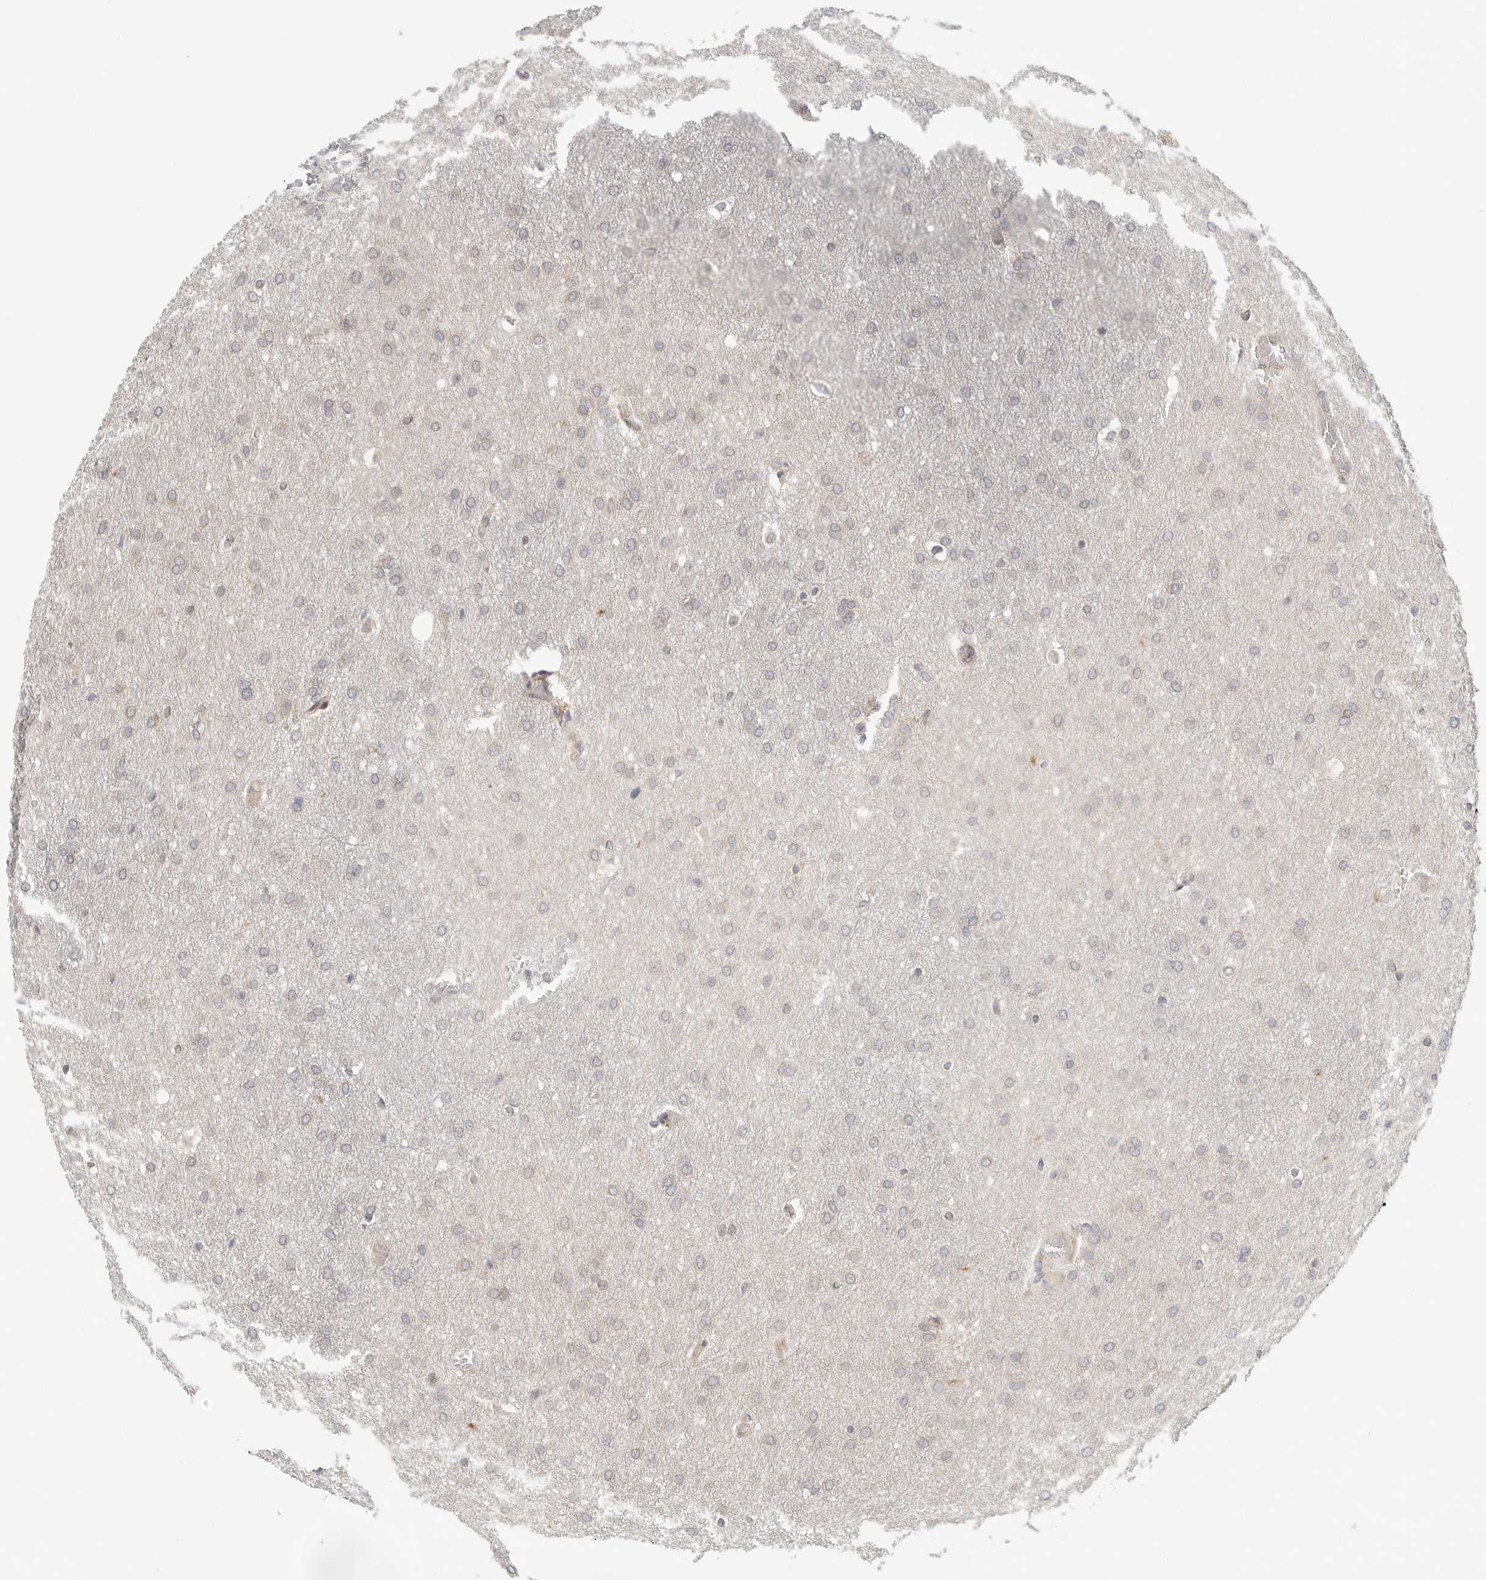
{"staining": {"intensity": "weak", "quantity": "<25%", "location": "cytoplasmic/membranous"}, "tissue": "glioma", "cell_type": "Tumor cells", "image_type": "cancer", "snomed": [{"axis": "morphology", "description": "Glioma, malignant, Low grade"}, {"axis": "topography", "description": "Brain"}], "caption": "Tumor cells are negative for protein expression in human glioma. (Brightfield microscopy of DAB immunohistochemistry at high magnification).", "gene": "HDAC6", "patient": {"sex": "female", "age": 37}}